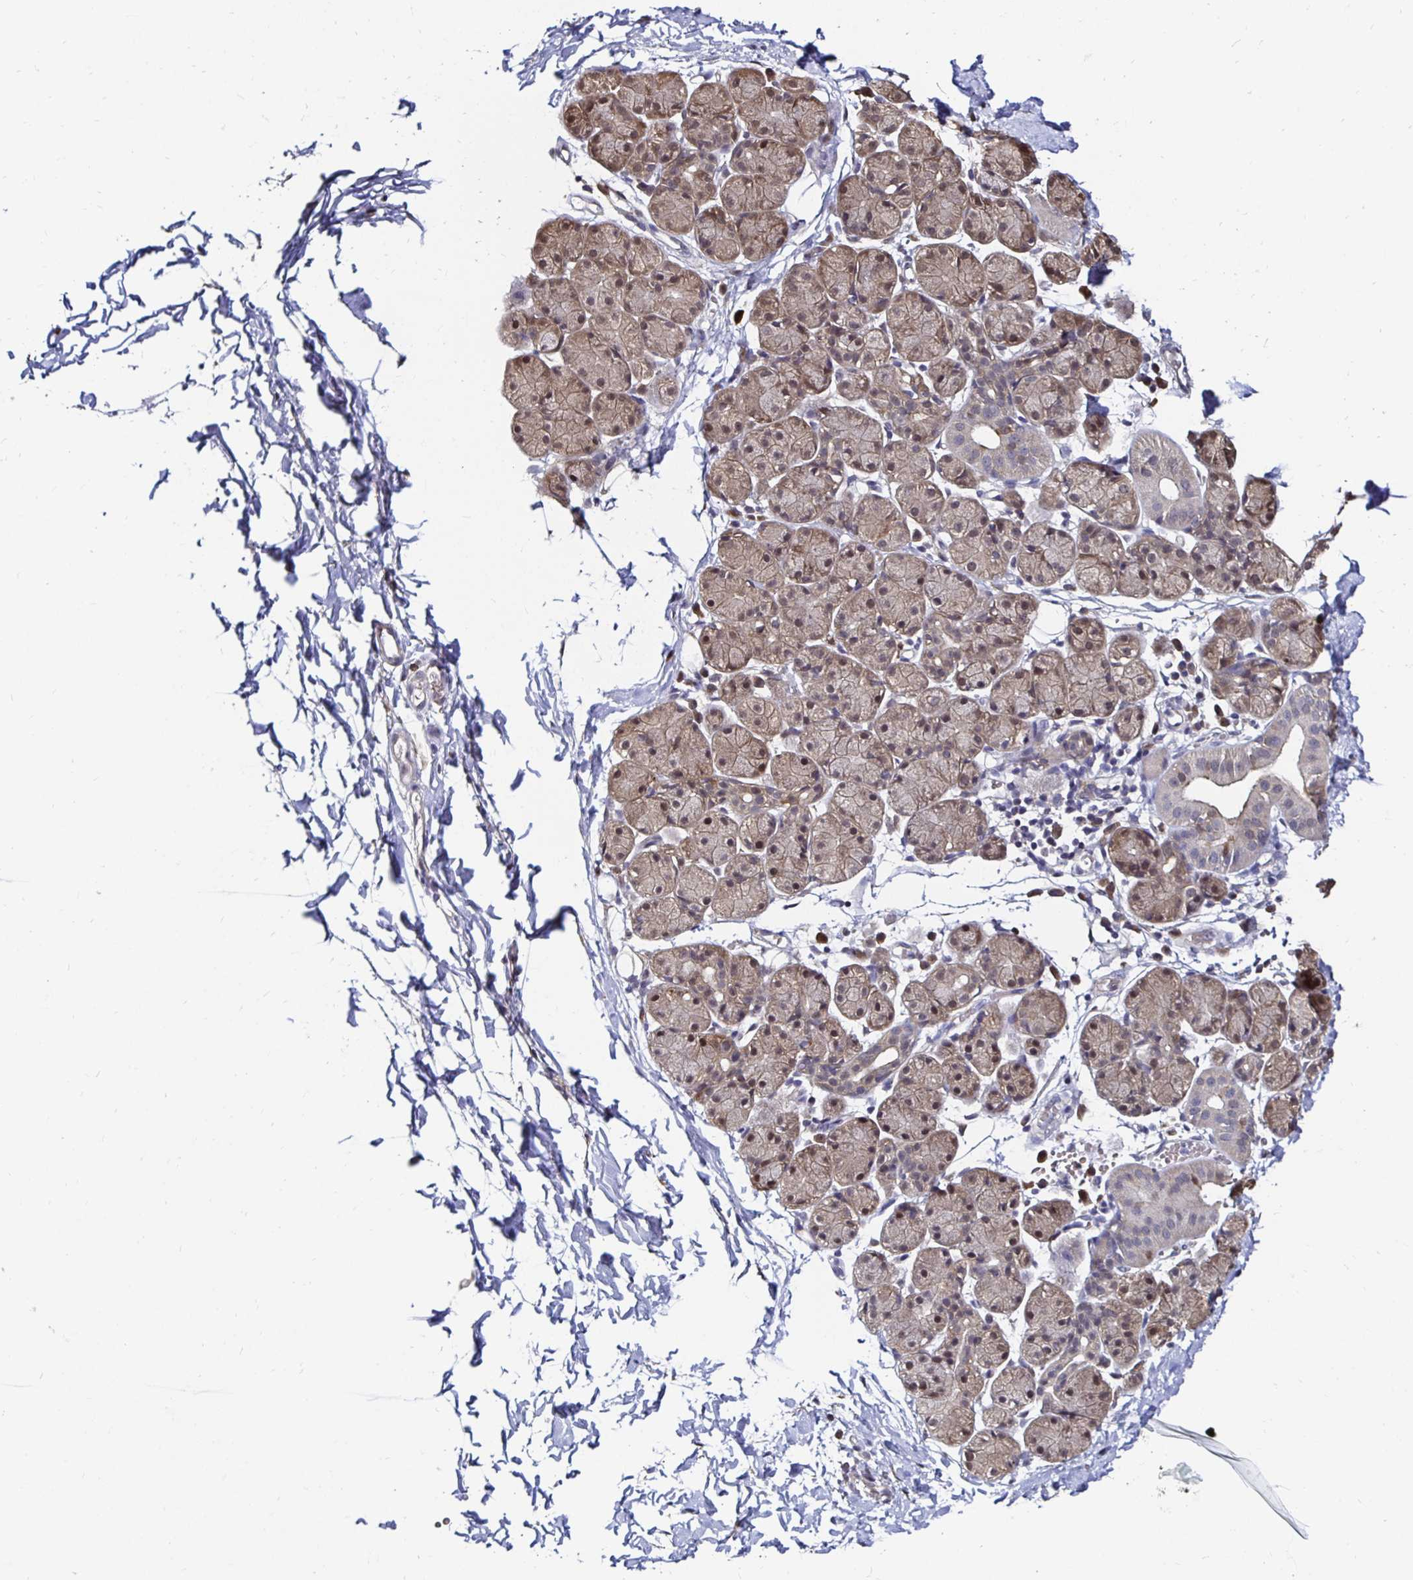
{"staining": {"intensity": "moderate", "quantity": "25%-75%", "location": "cytoplasmic/membranous,nuclear"}, "tissue": "salivary gland", "cell_type": "Glandular cells", "image_type": "normal", "snomed": [{"axis": "morphology", "description": "Normal tissue, NOS"}, {"axis": "morphology", "description": "Inflammation, NOS"}, {"axis": "topography", "description": "Lymph node"}, {"axis": "topography", "description": "Salivary gland"}], "caption": "Glandular cells show medium levels of moderate cytoplasmic/membranous,nuclear staining in approximately 25%-75% of cells in benign human salivary gland.", "gene": "TXN", "patient": {"sex": "male", "age": 3}}